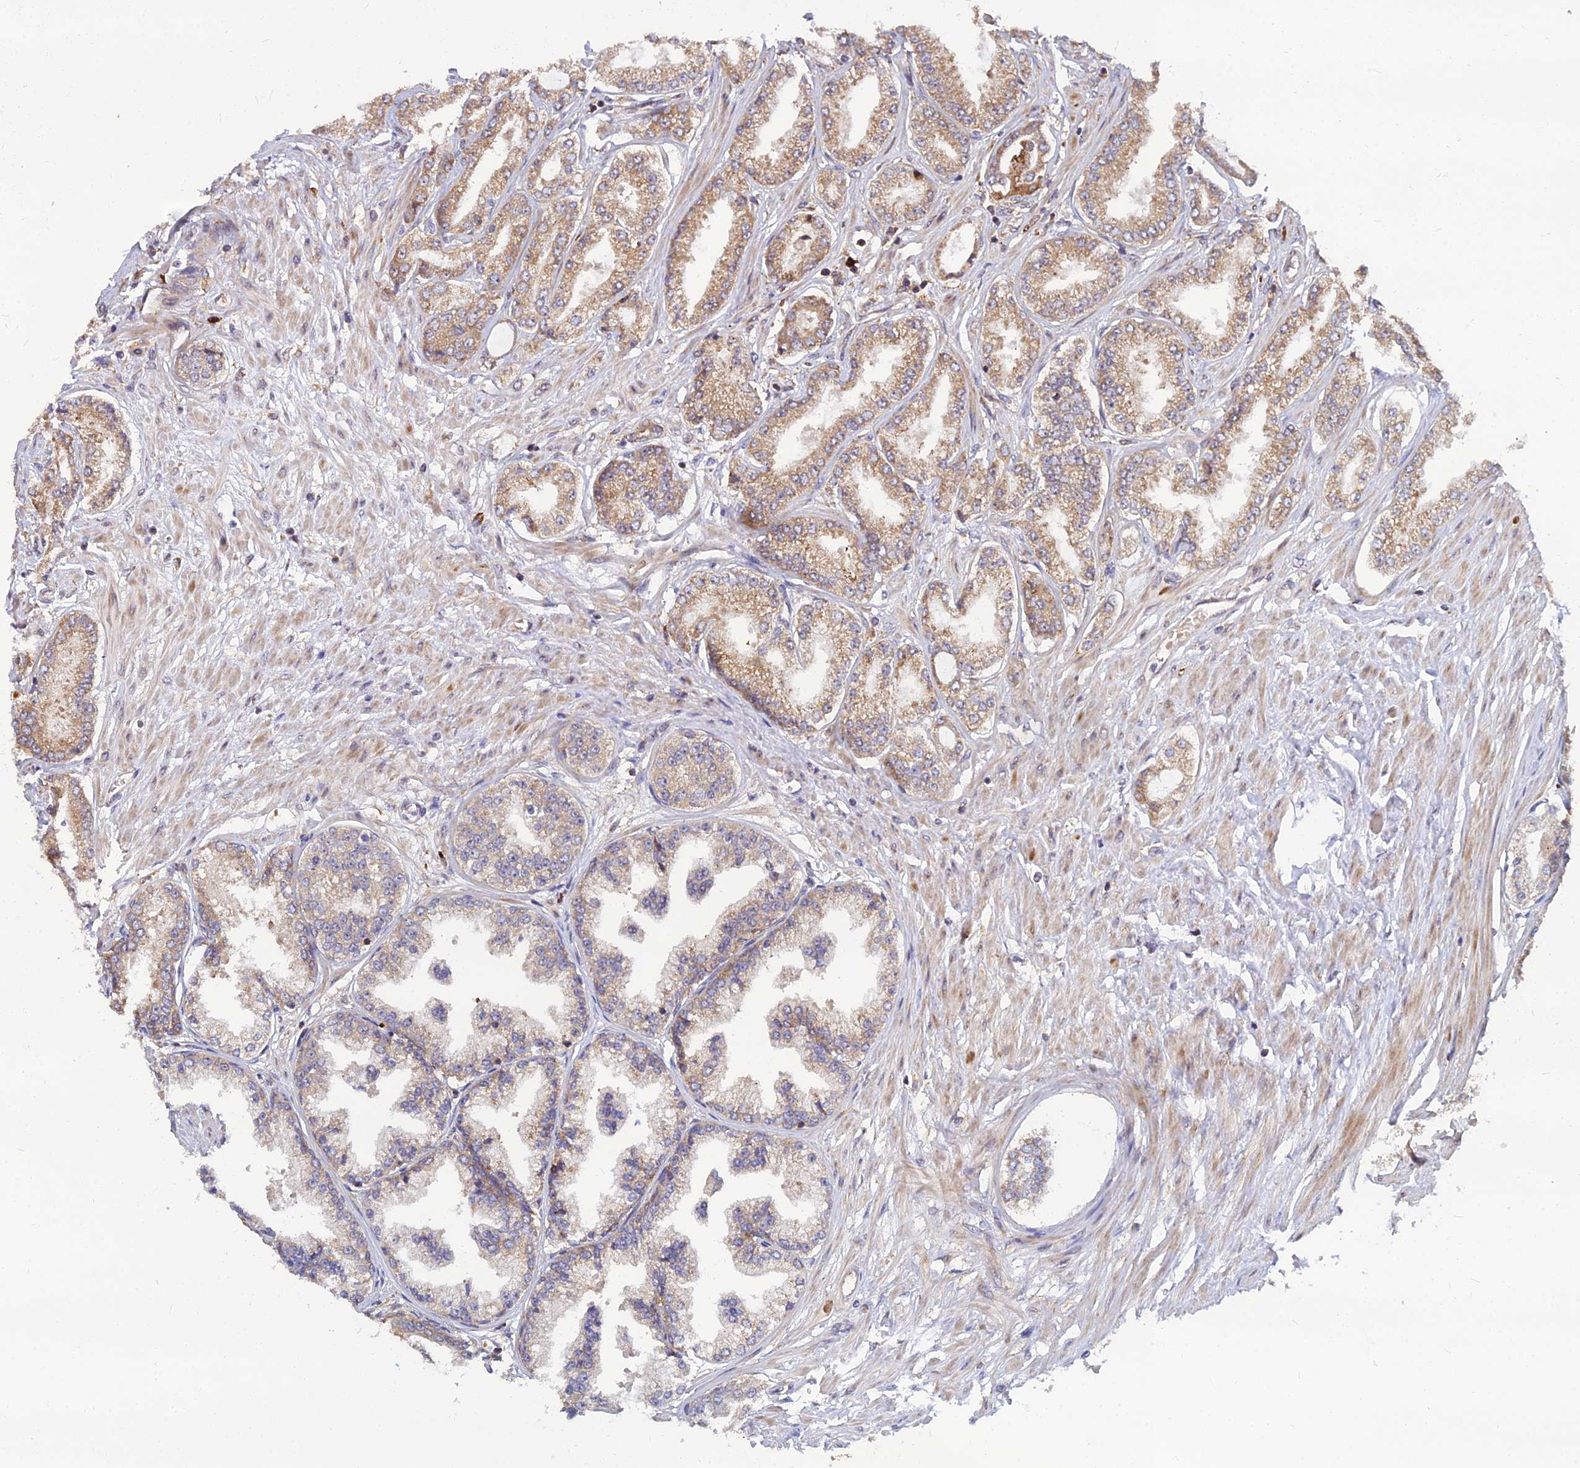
{"staining": {"intensity": "moderate", "quantity": ">75%", "location": "cytoplasmic/membranous"}, "tissue": "prostate cancer", "cell_type": "Tumor cells", "image_type": "cancer", "snomed": [{"axis": "morphology", "description": "Adenocarcinoma, Low grade"}, {"axis": "topography", "description": "Prostate"}], "caption": "Prostate cancer stained with immunohistochemistry (IHC) demonstrates moderate cytoplasmic/membranous staining in about >75% of tumor cells.", "gene": "CCT6B", "patient": {"sex": "male", "age": 63}}